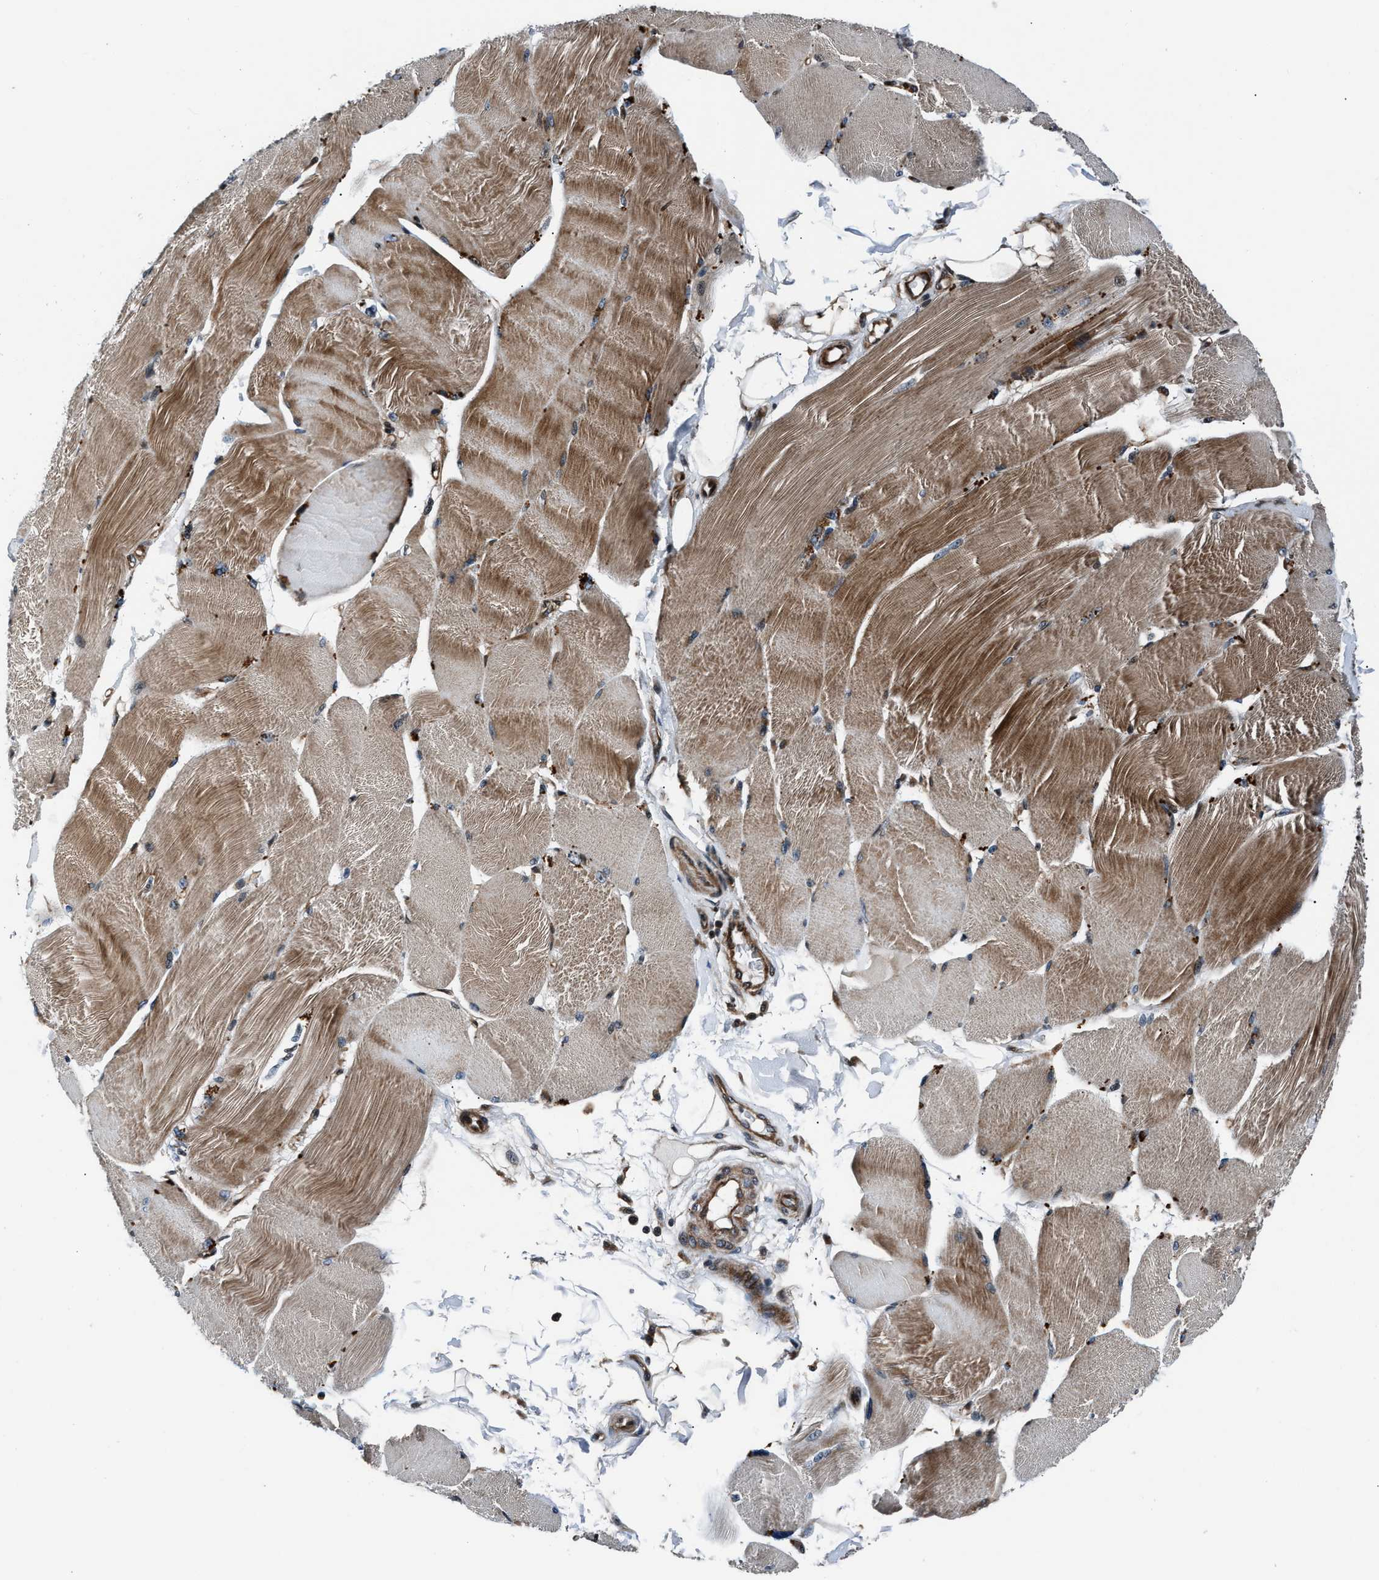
{"staining": {"intensity": "moderate", "quantity": ">75%", "location": "cytoplasmic/membranous"}, "tissue": "skeletal muscle", "cell_type": "Myocytes", "image_type": "normal", "snomed": [{"axis": "morphology", "description": "Normal tissue, NOS"}, {"axis": "topography", "description": "Skin"}, {"axis": "topography", "description": "Skeletal muscle"}], "caption": "IHC staining of unremarkable skeletal muscle, which exhibits medium levels of moderate cytoplasmic/membranous positivity in approximately >75% of myocytes indicating moderate cytoplasmic/membranous protein staining. The staining was performed using DAB (3,3'-diaminobenzidine) (brown) for protein detection and nuclei were counterstained in hematoxylin (blue).", "gene": "DYNC2I1", "patient": {"sex": "male", "age": 83}}